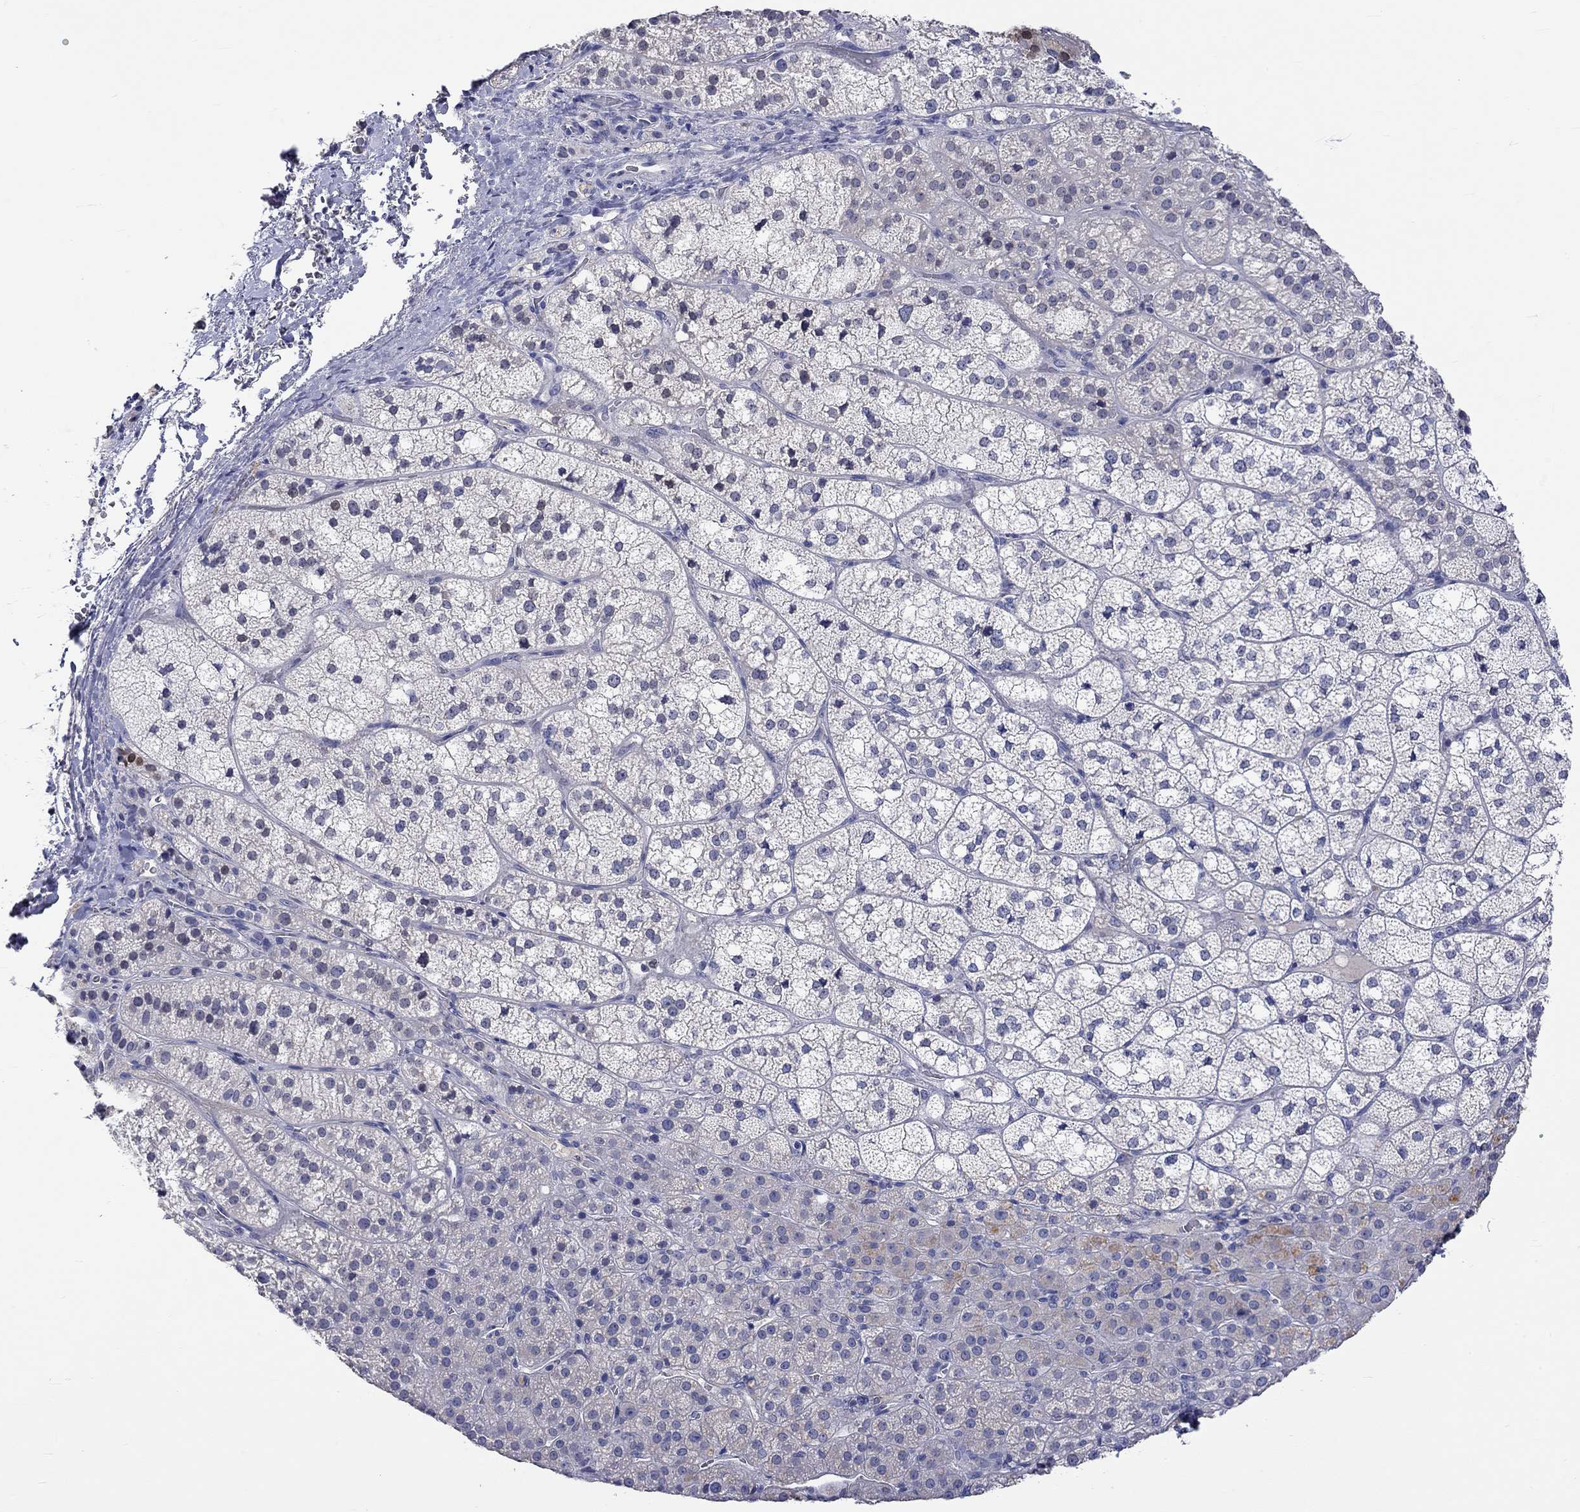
{"staining": {"intensity": "negative", "quantity": "none", "location": "none"}, "tissue": "adrenal gland", "cell_type": "Glandular cells", "image_type": "normal", "snomed": [{"axis": "morphology", "description": "Normal tissue, NOS"}, {"axis": "topography", "description": "Adrenal gland"}], "caption": "A high-resolution histopathology image shows immunohistochemistry staining of normal adrenal gland, which shows no significant expression in glandular cells.", "gene": "LRFN4", "patient": {"sex": "female", "age": 60}}